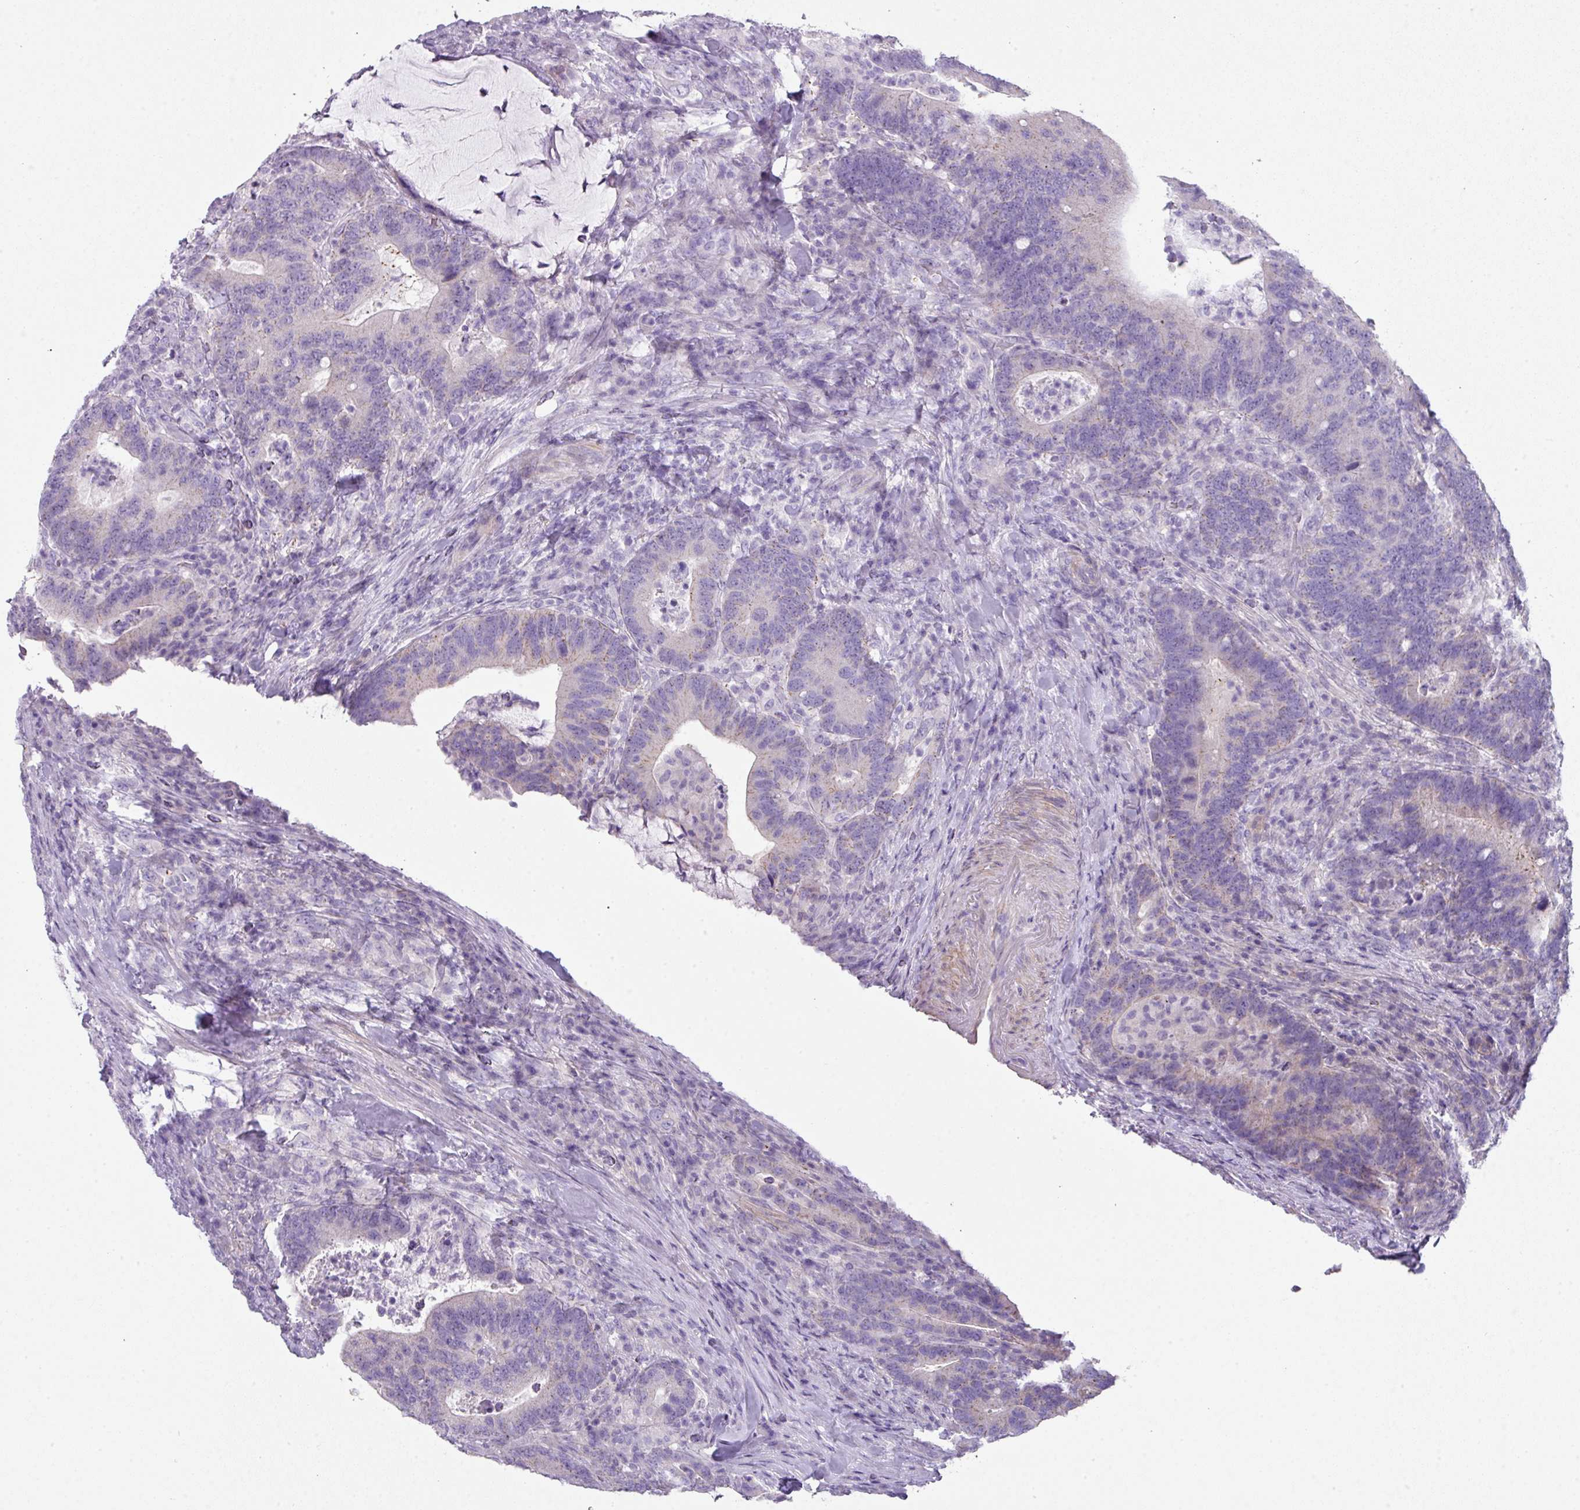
{"staining": {"intensity": "negative", "quantity": "none", "location": "none"}, "tissue": "colorectal cancer", "cell_type": "Tumor cells", "image_type": "cancer", "snomed": [{"axis": "morphology", "description": "Adenocarcinoma, NOS"}, {"axis": "topography", "description": "Colon"}], "caption": "Adenocarcinoma (colorectal) was stained to show a protein in brown. There is no significant positivity in tumor cells. (DAB immunohistochemistry (IHC) with hematoxylin counter stain).", "gene": "GLI4", "patient": {"sex": "female", "age": 66}}